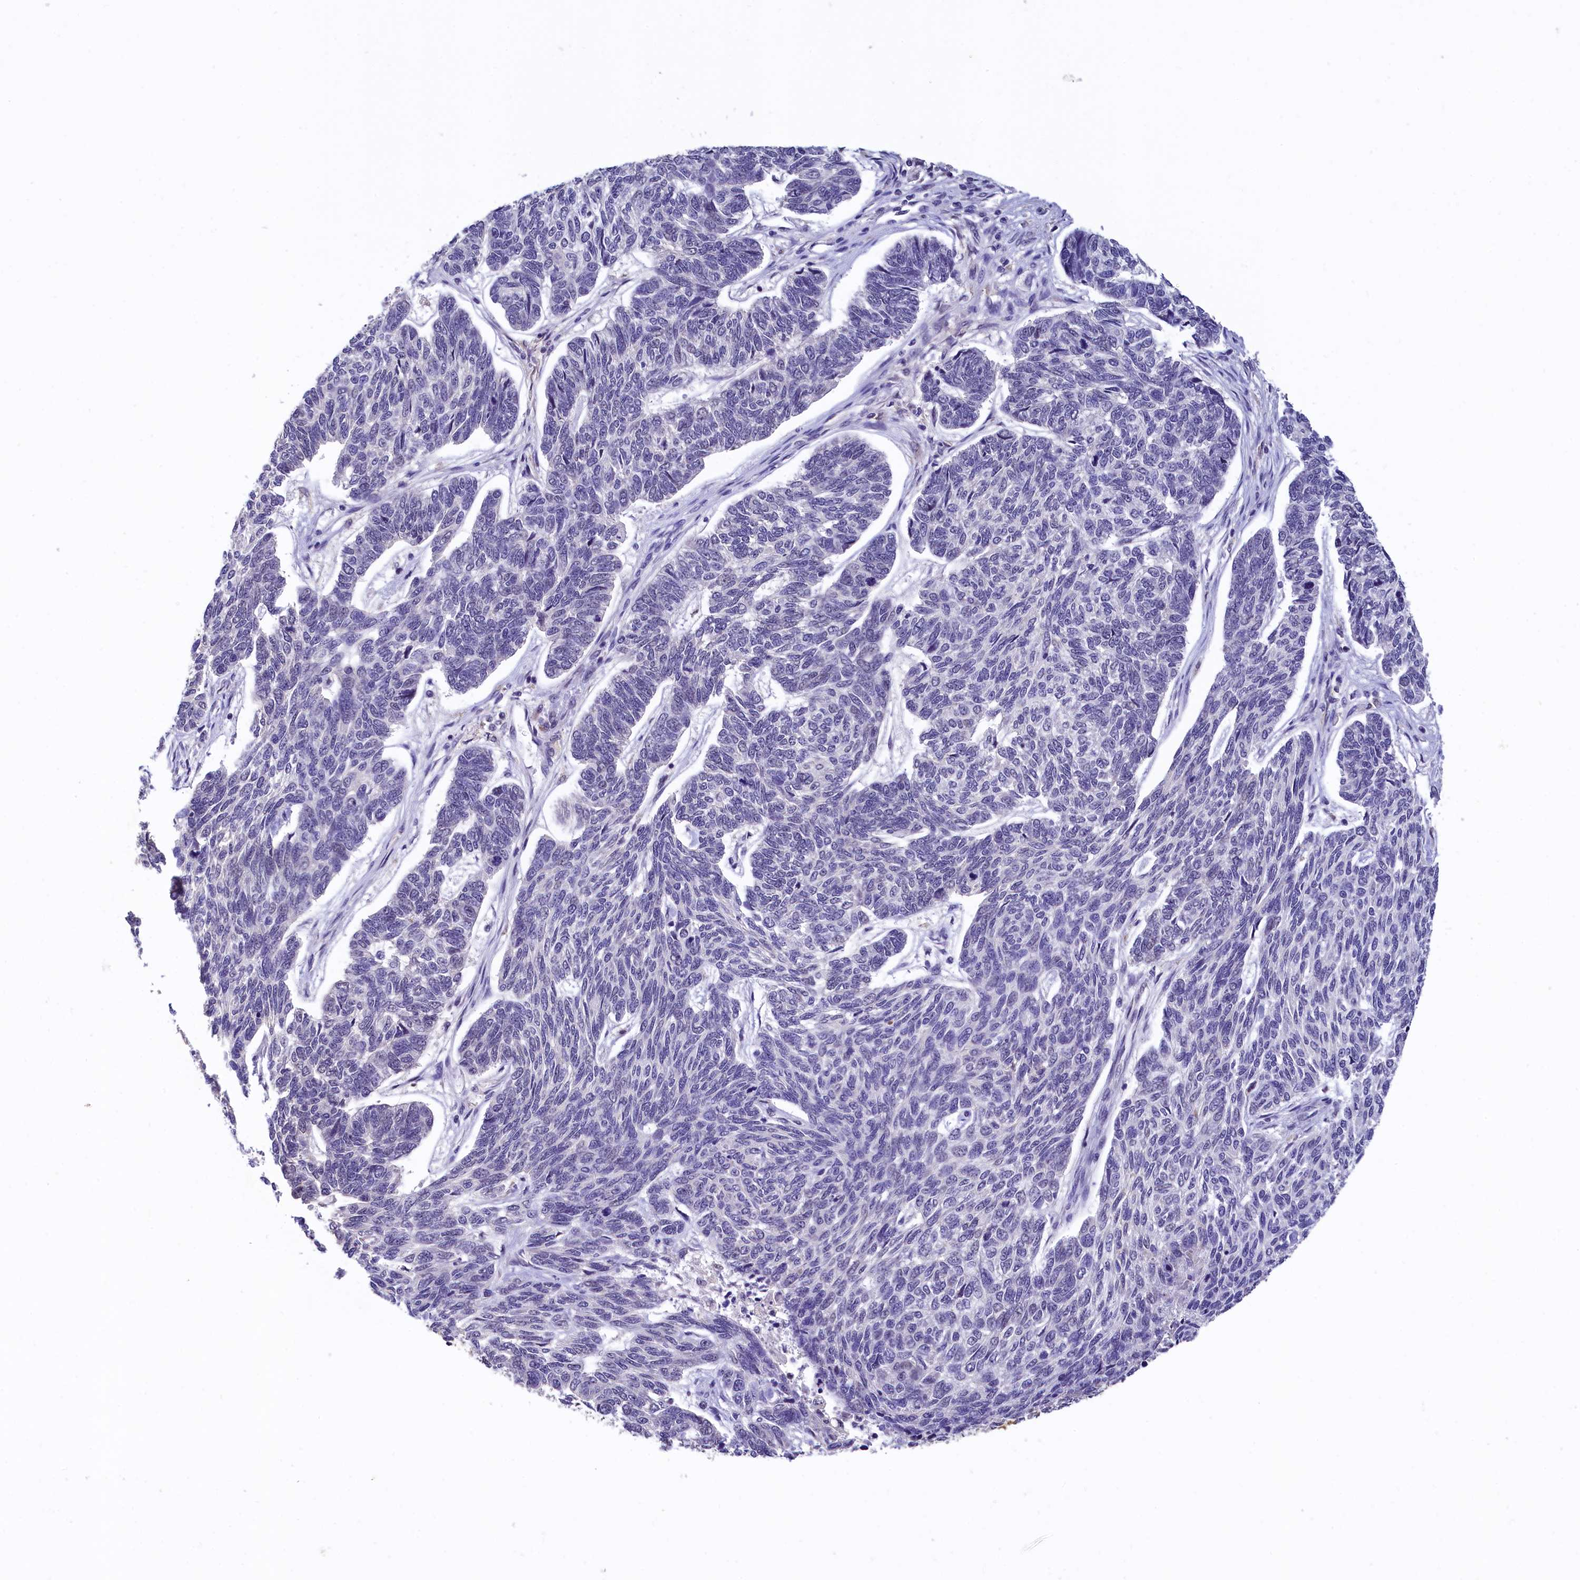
{"staining": {"intensity": "negative", "quantity": "none", "location": "none"}, "tissue": "skin cancer", "cell_type": "Tumor cells", "image_type": "cancer", "snomed": [{"axis": "morphology", "description": "Basal cell carcinoma"}, {"axis": "topography", "description": "Skin"}], "caption": "This is an immunohistochemistry (IHC) histopathology image of skin cancer. There is no positivity in tumor cells.", "gene": "HECTD4", "patient": {"sex": "female", "age": 65}}